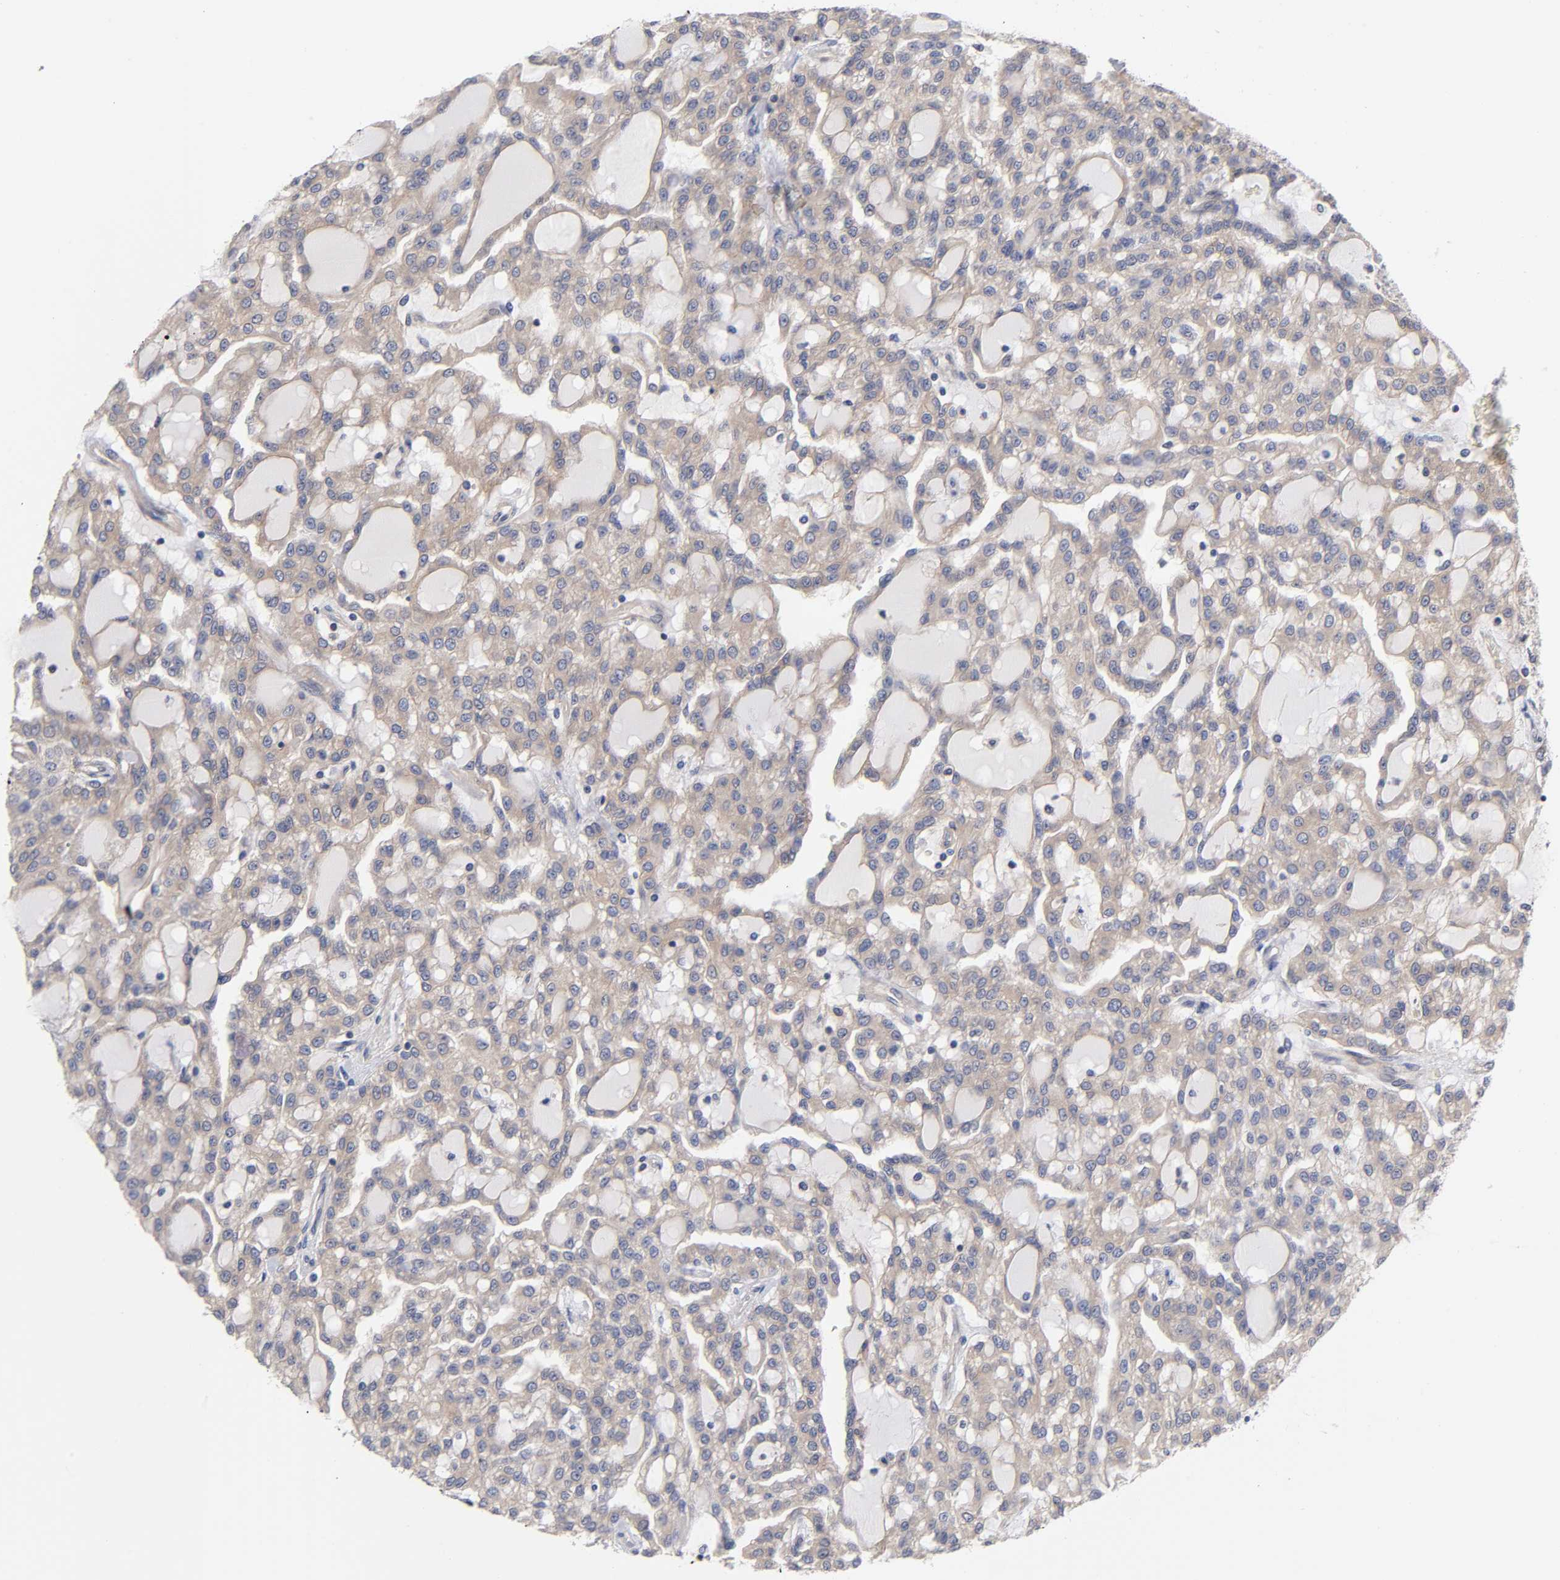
{"staining": {"intensity": "weak", "quantity": ">75%", "location": "cytoplasmic/membranous"}, "tissue": "renal cancer", "cell_type": "Tumor cells", "image_type": "cancer", "snomed": [{"axis": "morphology", "description": "Adenocarcinoma, NOS"}, {"axis": "topography", "description": "Kidney"}], "caption": "Weak cytoplasmic/membranous staining for a protein is identified in about >75% of tumor cells of renal adenocarcinoma using immunohistochemistry (IHC).", "gene": "STRN3", "patient": {"sex": "male", "age": 63}}